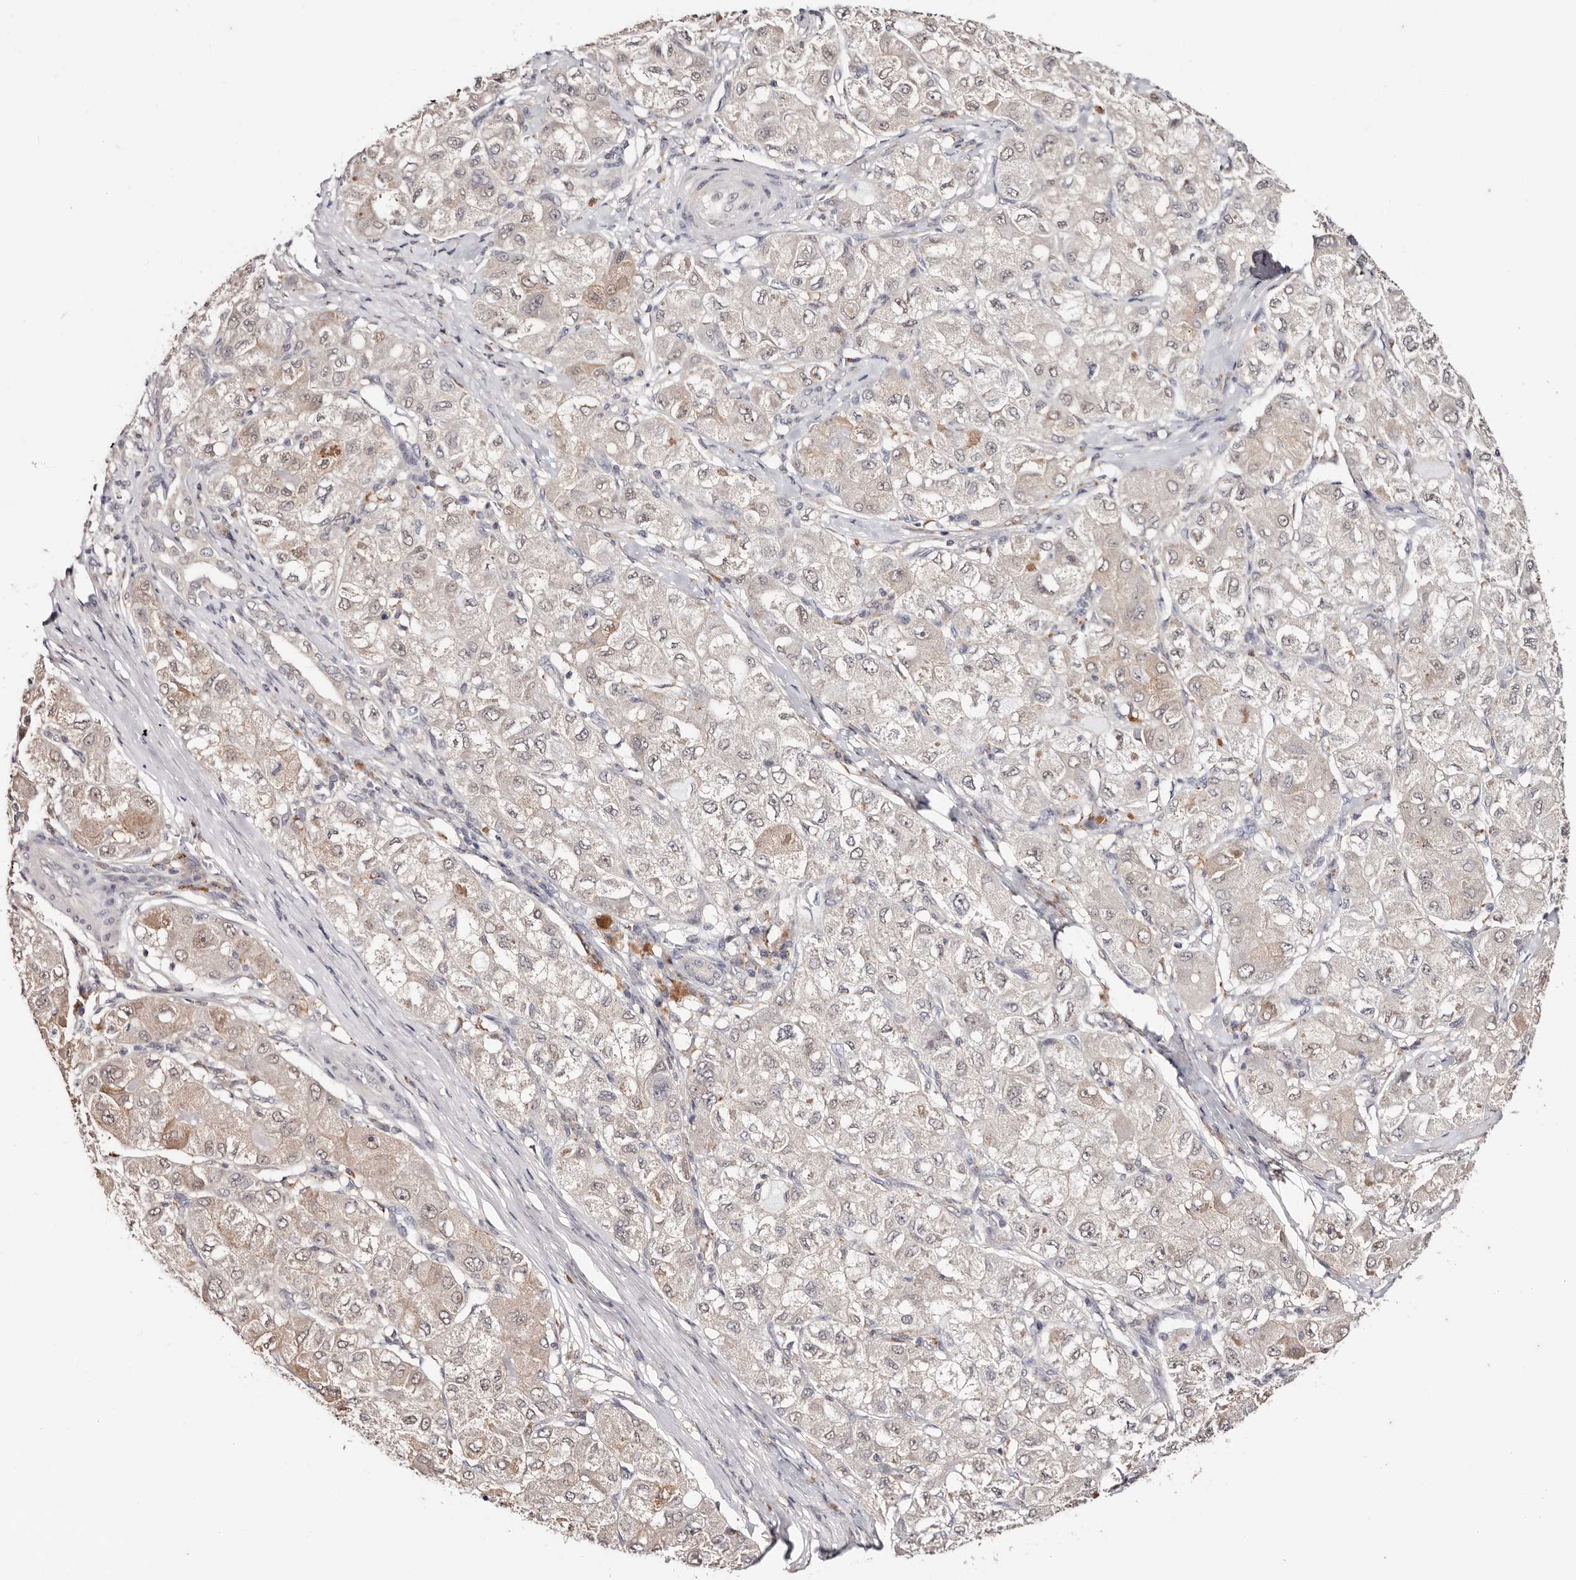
{"staining": {"intensity": "weak", "quantity": "25%-75%", "location": "cytoplasmic/membranous,nuclear"}, "tissue": "liver cancer", "cell_type": "Tumor cells", "image_type": "cancer", "snomed": [{"axis": "morphology", "description": "Carcinoma, Hepatocellular, NOS"}, {"axis": "topography", "description": "Liver"}], "caption": "Immunohistochemical staining of human liver hepatocellular carcinoma shows low levels of weak cytoplasmic/membranous and nuclear protein staining in approximately 25%-75% of tumor cells.", "gene": "TYW3", "patient": {"sex": "male", "age": 80}}